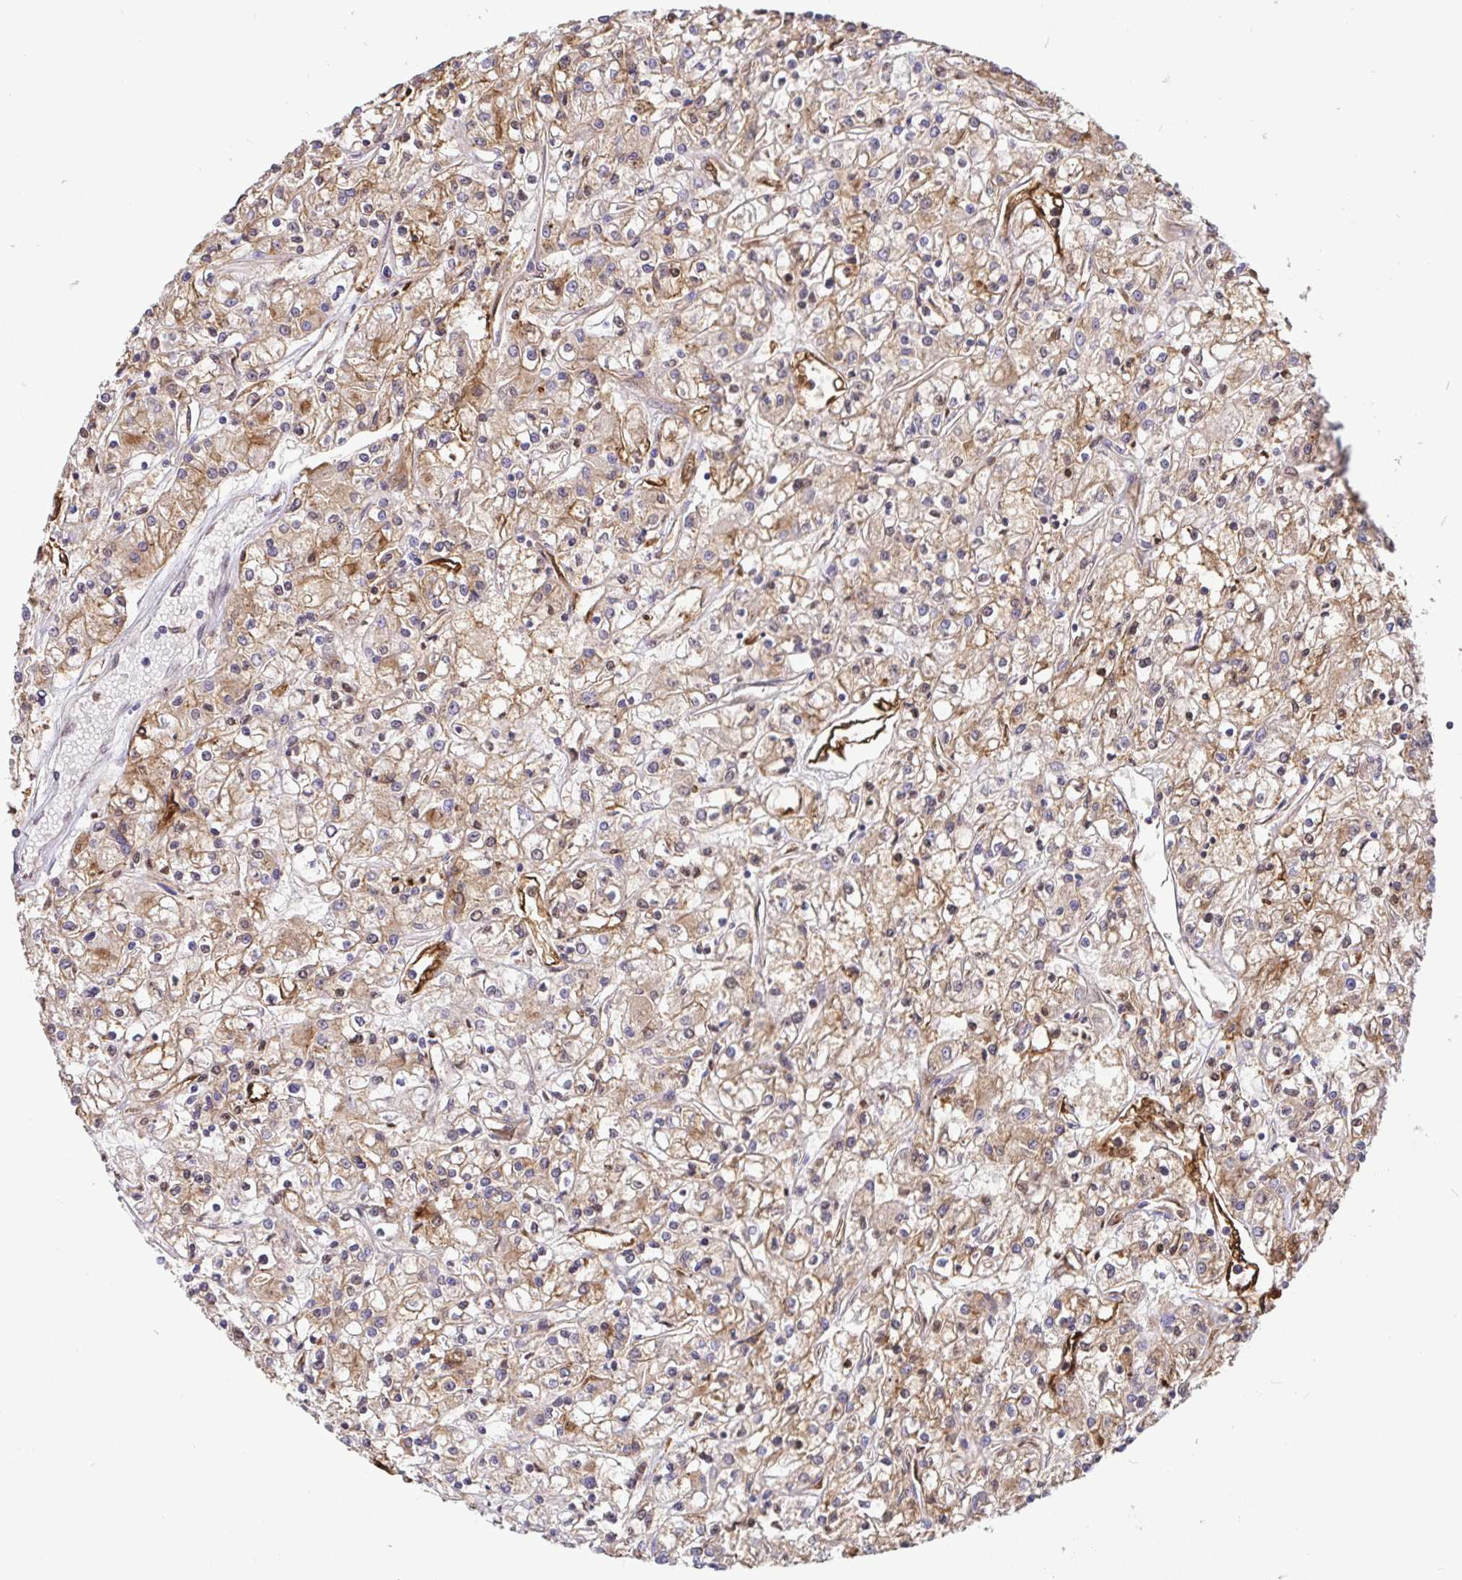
{"staining": {"intensity": "weak", "quantity": ">75%", "location": "cytoplasmic/membranous"}, "tissue": "renal cancer", "cell_type": "Tumor cells", "image_type": "cancer", "snomed": [{"axis": "morphology", "description": "Adenocarcinoma, NOS"}, {"axis": "topography", "description": "Kidney"}], "caption": "Protein expression analysis of adenocarcinoma (renal) demonstrates weak cytoplasmic/membranous staining in about >75% of tumor cells. (Brightfield microscopy of DAB IHC at high magnification).", "gene": "ANXA2", "patient": {"sex": "female", "age": 59}}